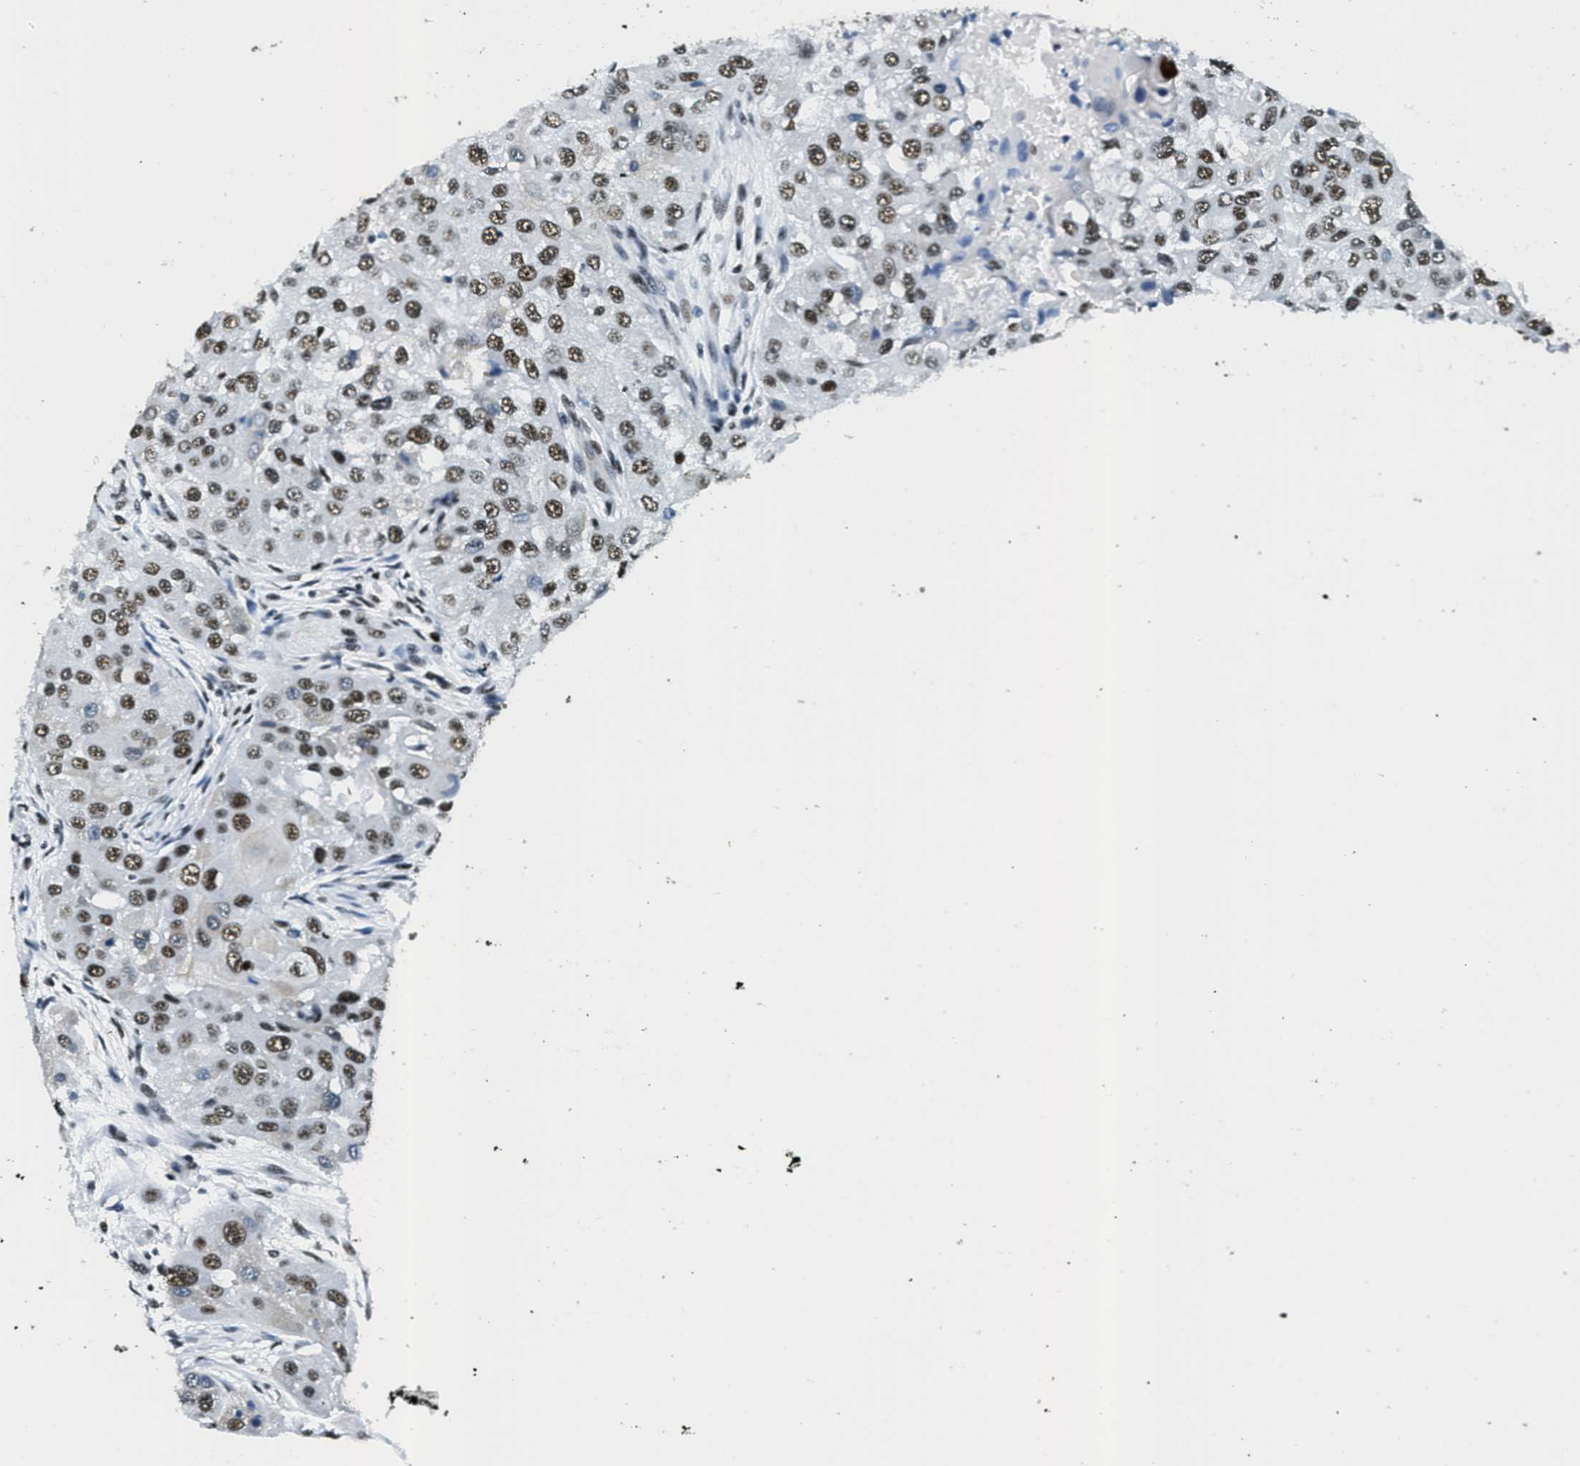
{"staining": {"intensity": "moderate", "quantity": ">75%", "location": "nuclear"}, "tissue": "head and neck cancer", "cell_type": "Tumor cells", "image_type": "cancer", "snomed": [{"axis": "morphology", "description": "Normal tissue, NOS"}, {"axis": "morphology", "description": "Squamous cell carcinoma, NOS"}, {"axis": "topography", "description": "Skeletal muscle"}, {"axis": "topography", "description": "Head-Neck"}], "caption": "A high-resolution micrograph shows immunohistochemistry (IHC) staining of squamous cell carcinoma (head and neck), which reveals moderate nuclear positivity in approximately >75% of tumor cells.", "gene": "SSB", "patient": {"sex": "male", "age": 51}}